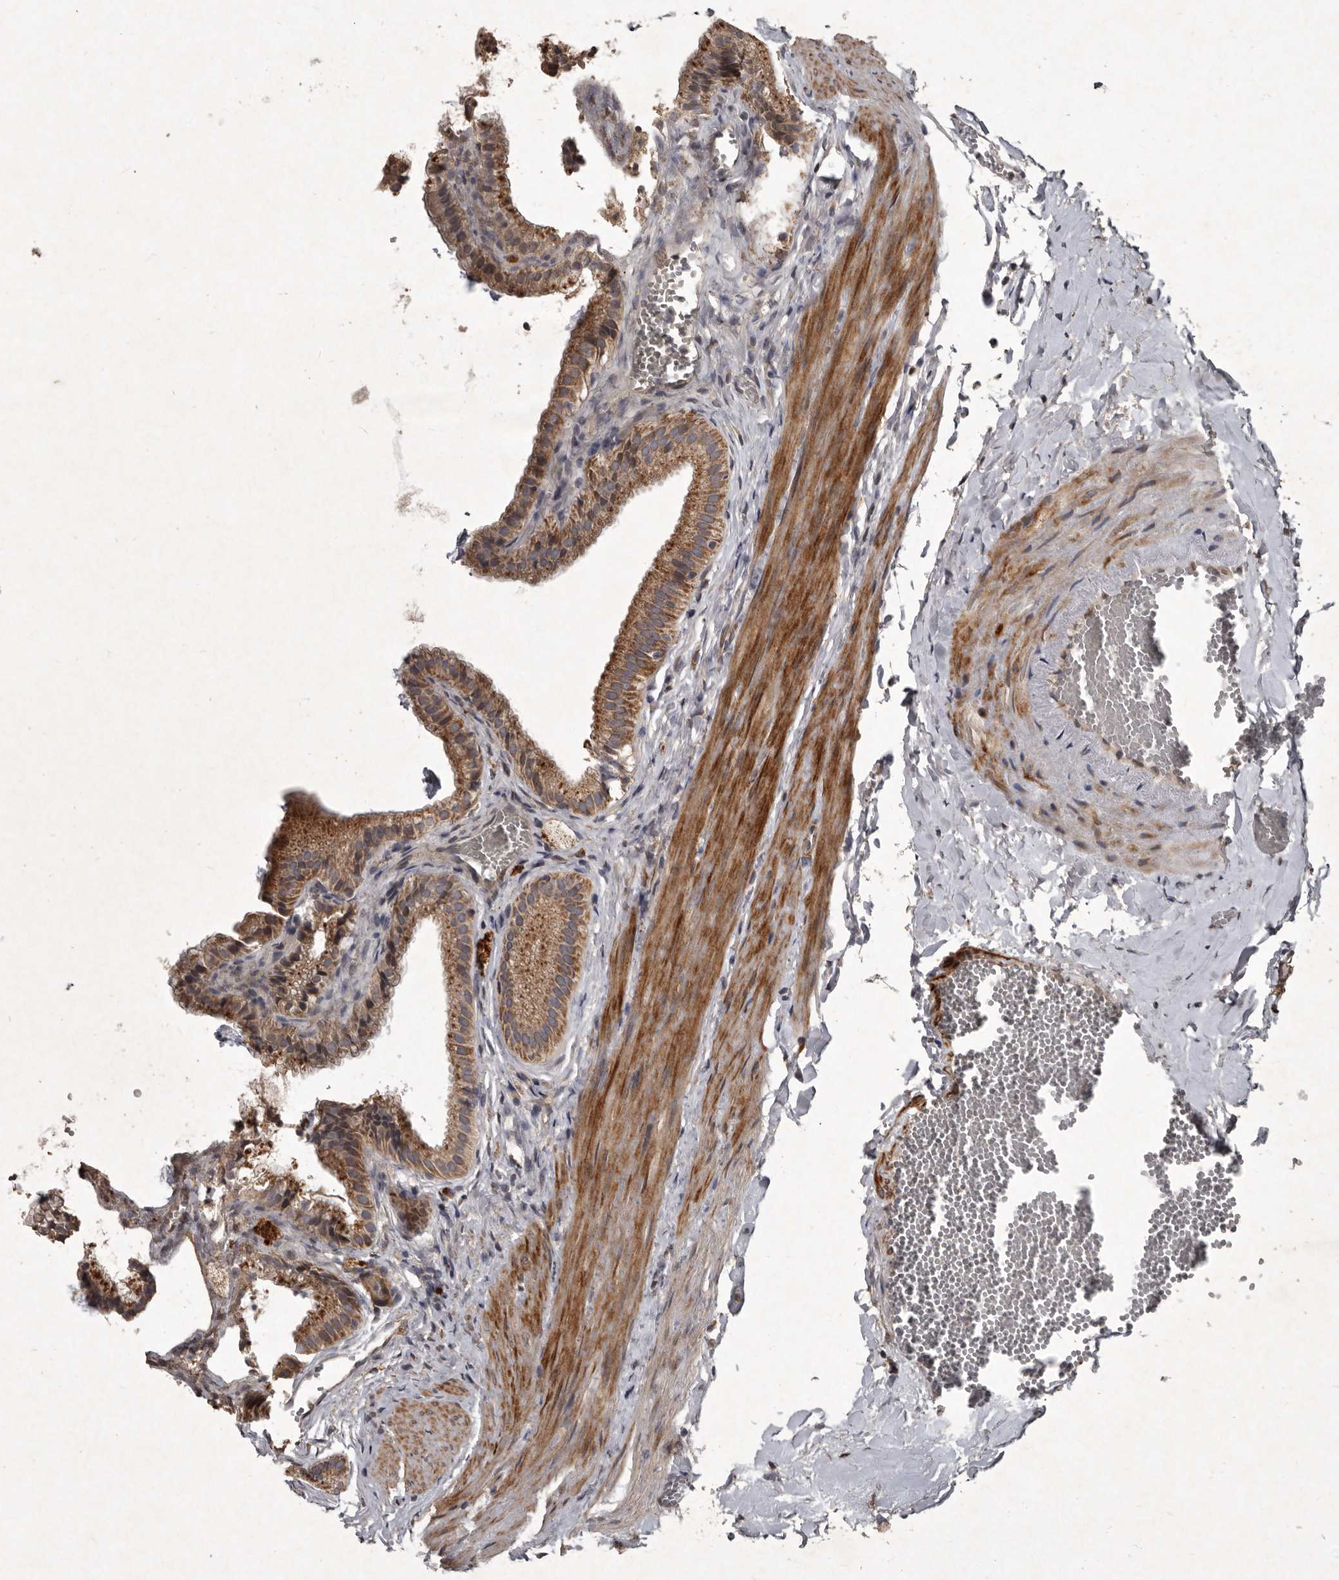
{"staining": {"intensity": "strong", "quantity": ">75%", "location": "cytoplasmic/membranous"}, "tissue": "gallbladder", "cell_type": "Glandular cells", "image_type": "normal", "snomed": [{"axis": "morphology", "description": "Normal tissue, NOS"}, {"axis": "topography", "description": "Gallbladder"}], "caption": "Protein staining by immunohistochemistry (IHC) shows strong cytoplasmic/membranous staining in approximately >75% of glandular cells in unremarkable gallbladder. The protein of interest is shown in brown color, while the nuclei are stained blue.", "gene": "MRPS15", "patient": {"sex": "male", "age": 38}}